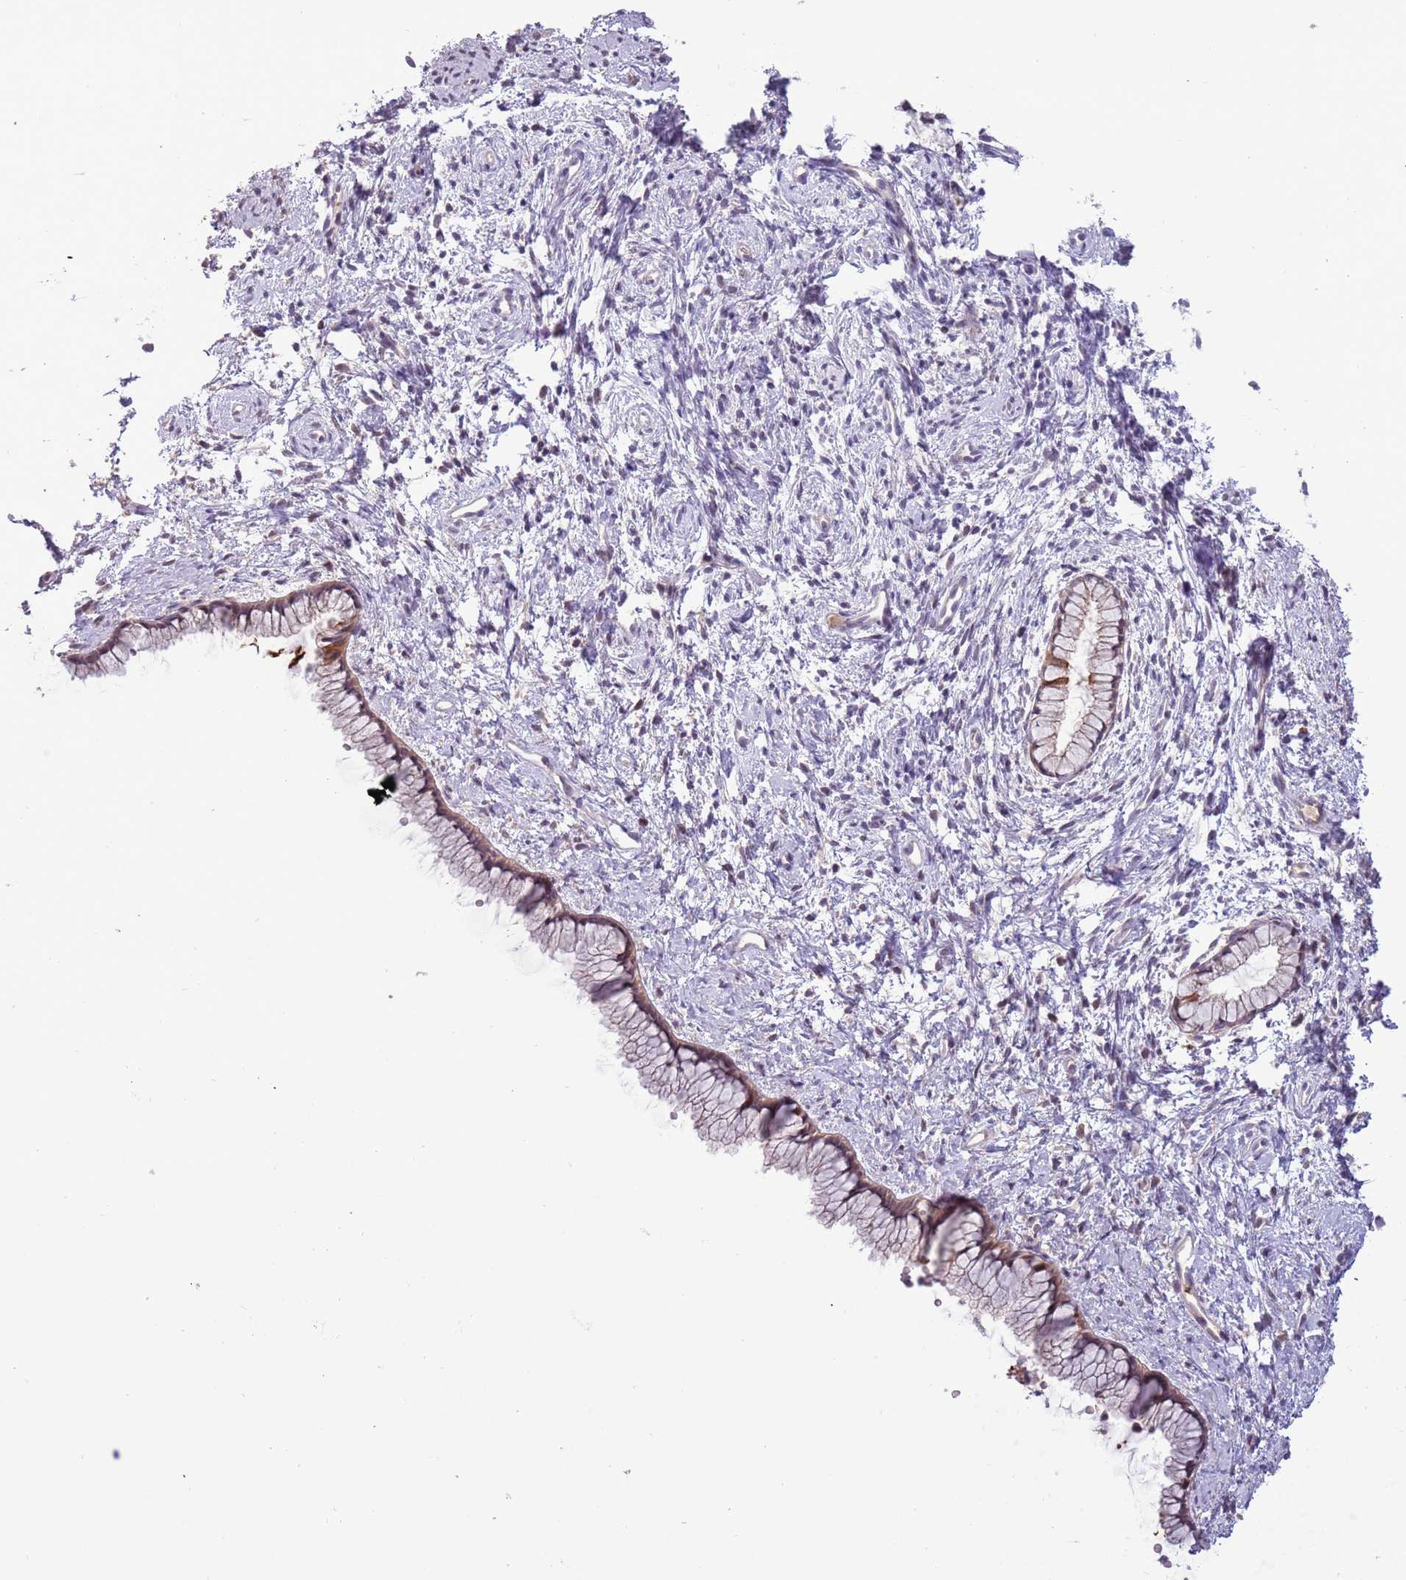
{"staining": {"intensity": "moderate", "quantity": "25%-75%", "location": "cytoplasmic/membranous"}, "tissue": "cervix", "cell_type": "Glandular cells", "image_type": "normal", "snomed": [{"axis": "morphology", "description": "Normal tissue, NOS"}, {"axis": "topography", "description": "Cervix"}], "caption": "Unremarkable cervix was stained to show a protein in brown. There is medium levels of moderate cytoplasmic/membranous staining in approximately 25%-75% of glandular cells.", "gene": "SHROOM3", "patient": {"sex": "female", "age": 57}}